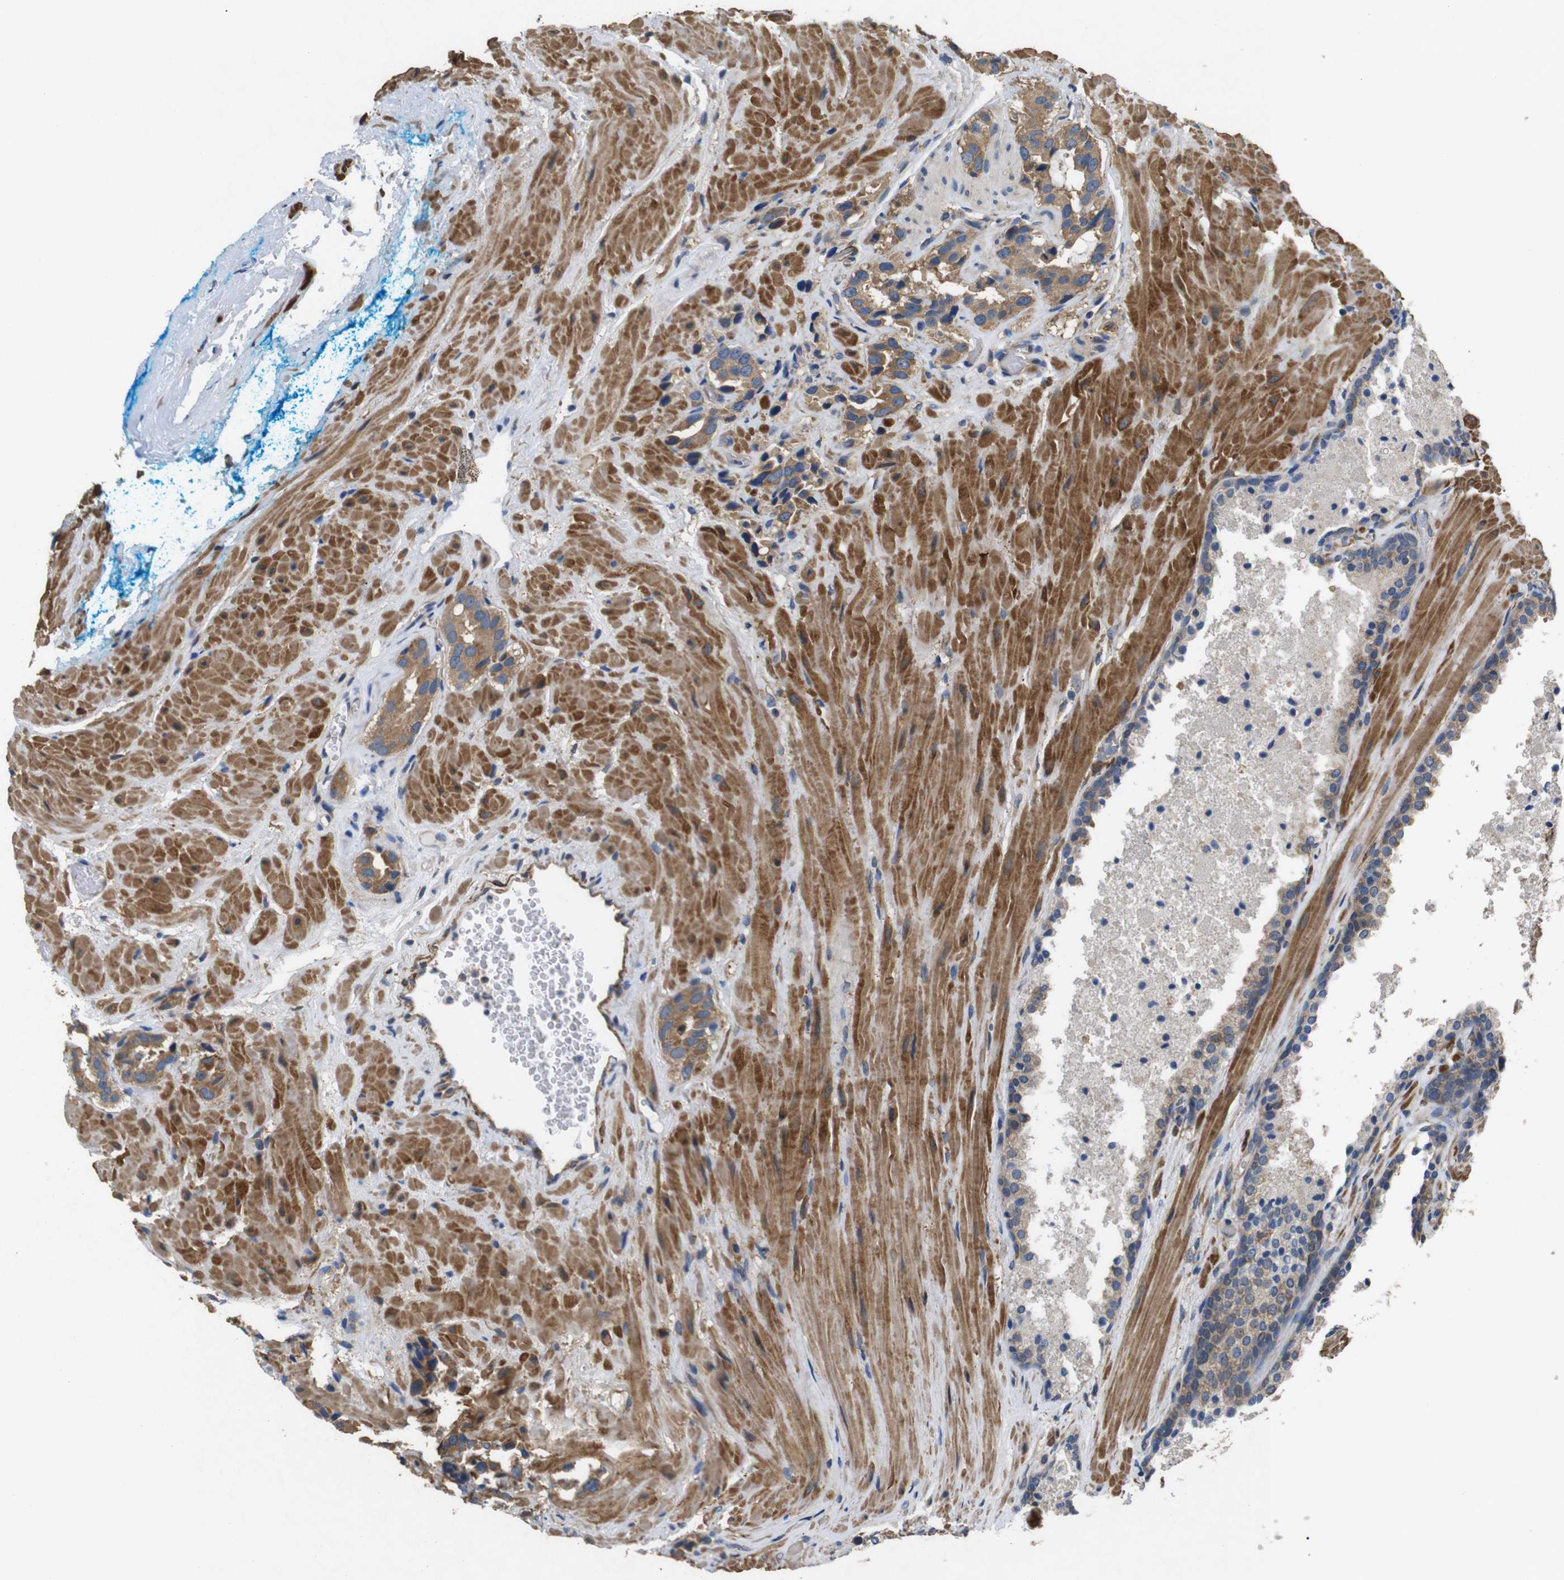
{"staining": {"intensity": "weak", "quantity": ">75%", "location": "cytoplasmic/membranous"}, "tissue": "prostate cancer", "cell_type": "Tumor cells", "image_type": "cancer", "snomed": [{"axis": "morphology", "description": "Adenocarcinoma, High grade"}, {"axis": "topography", "description": "Prostate"}], "caption": "A low amount of weak cytoplasmic/membranous expression is appreciated in about >75% of tumor cells in adenocarcinoma (high-grade) (prostate) tissue.", "gene": "BNIP3", "patient": {"sex": "male", "age": 64}}